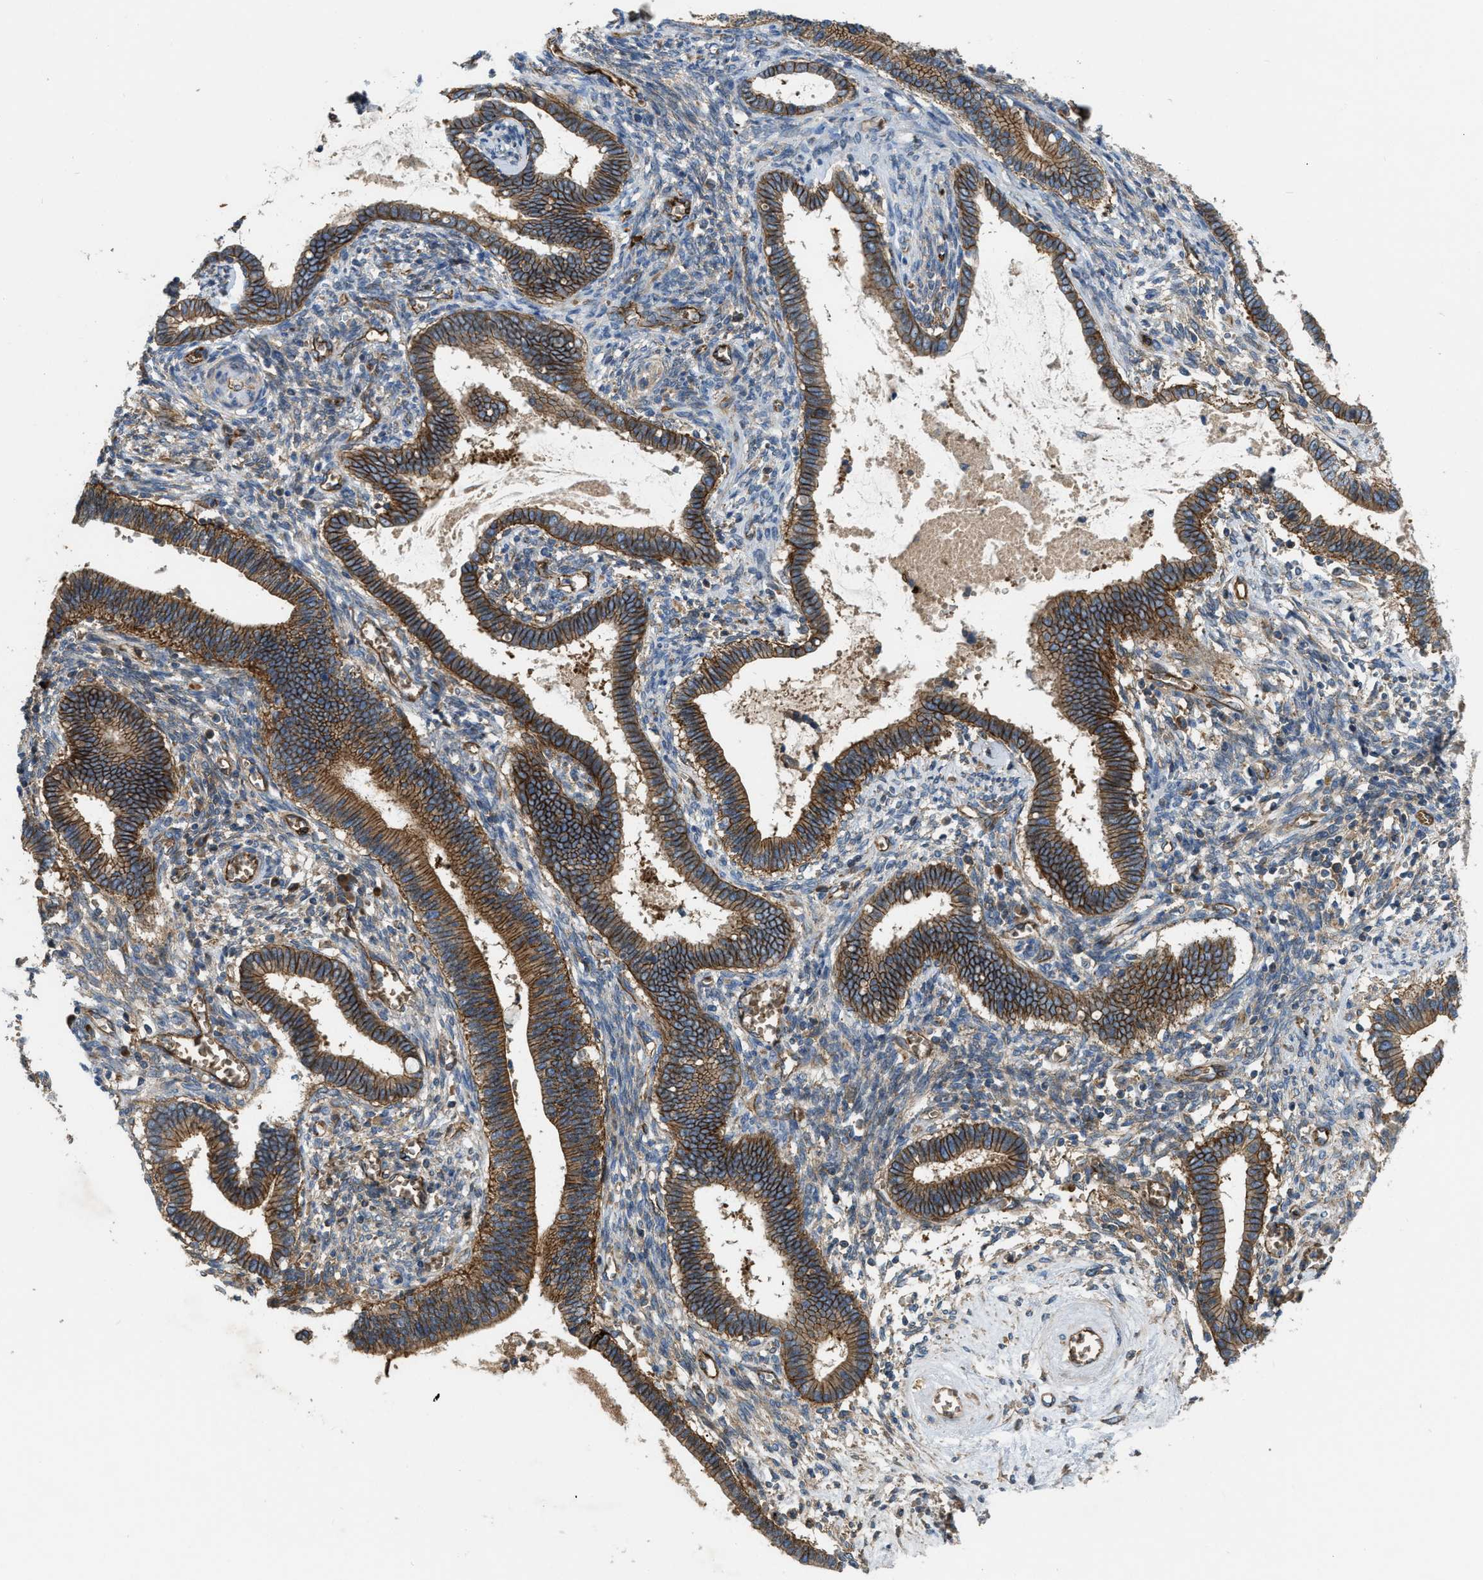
{"staining": {"intensity": "strong", "quantity": ">75%", "location": "cytoplasmic/membranous"}, "tissue": "cervical cancer", "cell_type": "Tumor cells", "image_type": "cancer", "snomed": [{"axis": "morphology", "description": "Adenocarcinoma, NOS"}, {"axis": "topography", "description": "Cervix"}], "caption": "Protein expression analysis of human adenocarcinoma (cervical) reveals strong cytoplasmic/membranous staining in approximately >75% of tumor cells.", "gene": "ERC1", "patient": {"sex": "female", "age": 44}}